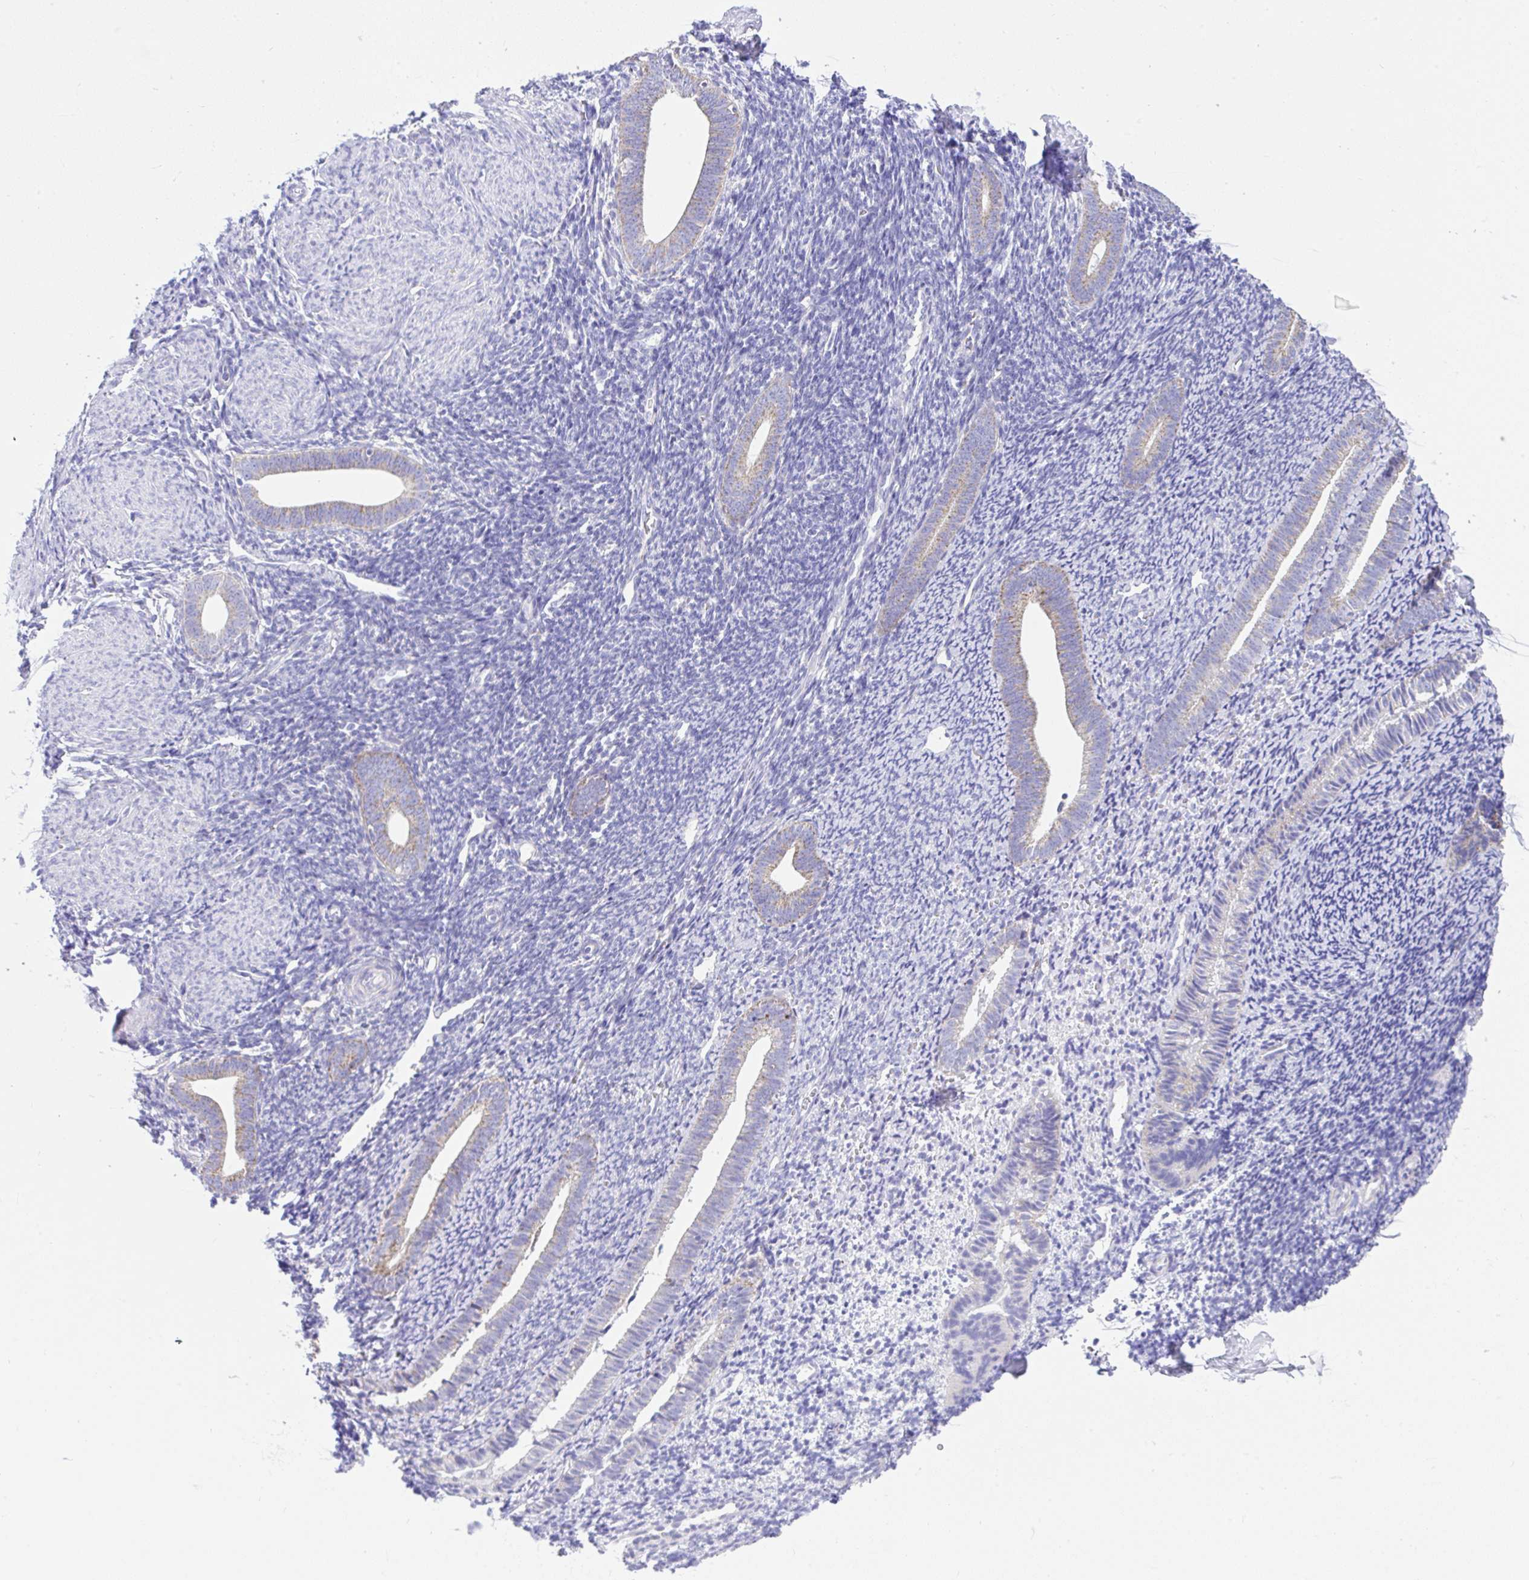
{"staining": {"intensity": "negative", "quantity": "none", "location": "none"}, "tissue": "endometrium", "cell_type": "Cells in endometrial stroma", "image_type": "normal", "snomed": [{"axis": "morphology", "description": "Normal tissue, NOS"}, {"axis": "topography", "description": "Endometrium"}], "caption": "Endometrium was stained to show a protein in brown. There is no significant positivity in cells in endometrial stroma. (Brightfield microscopy of DAB IHC at high magnification).", "gene": "SLC13A1", "patient": {"sex": "female", "age": 39}}